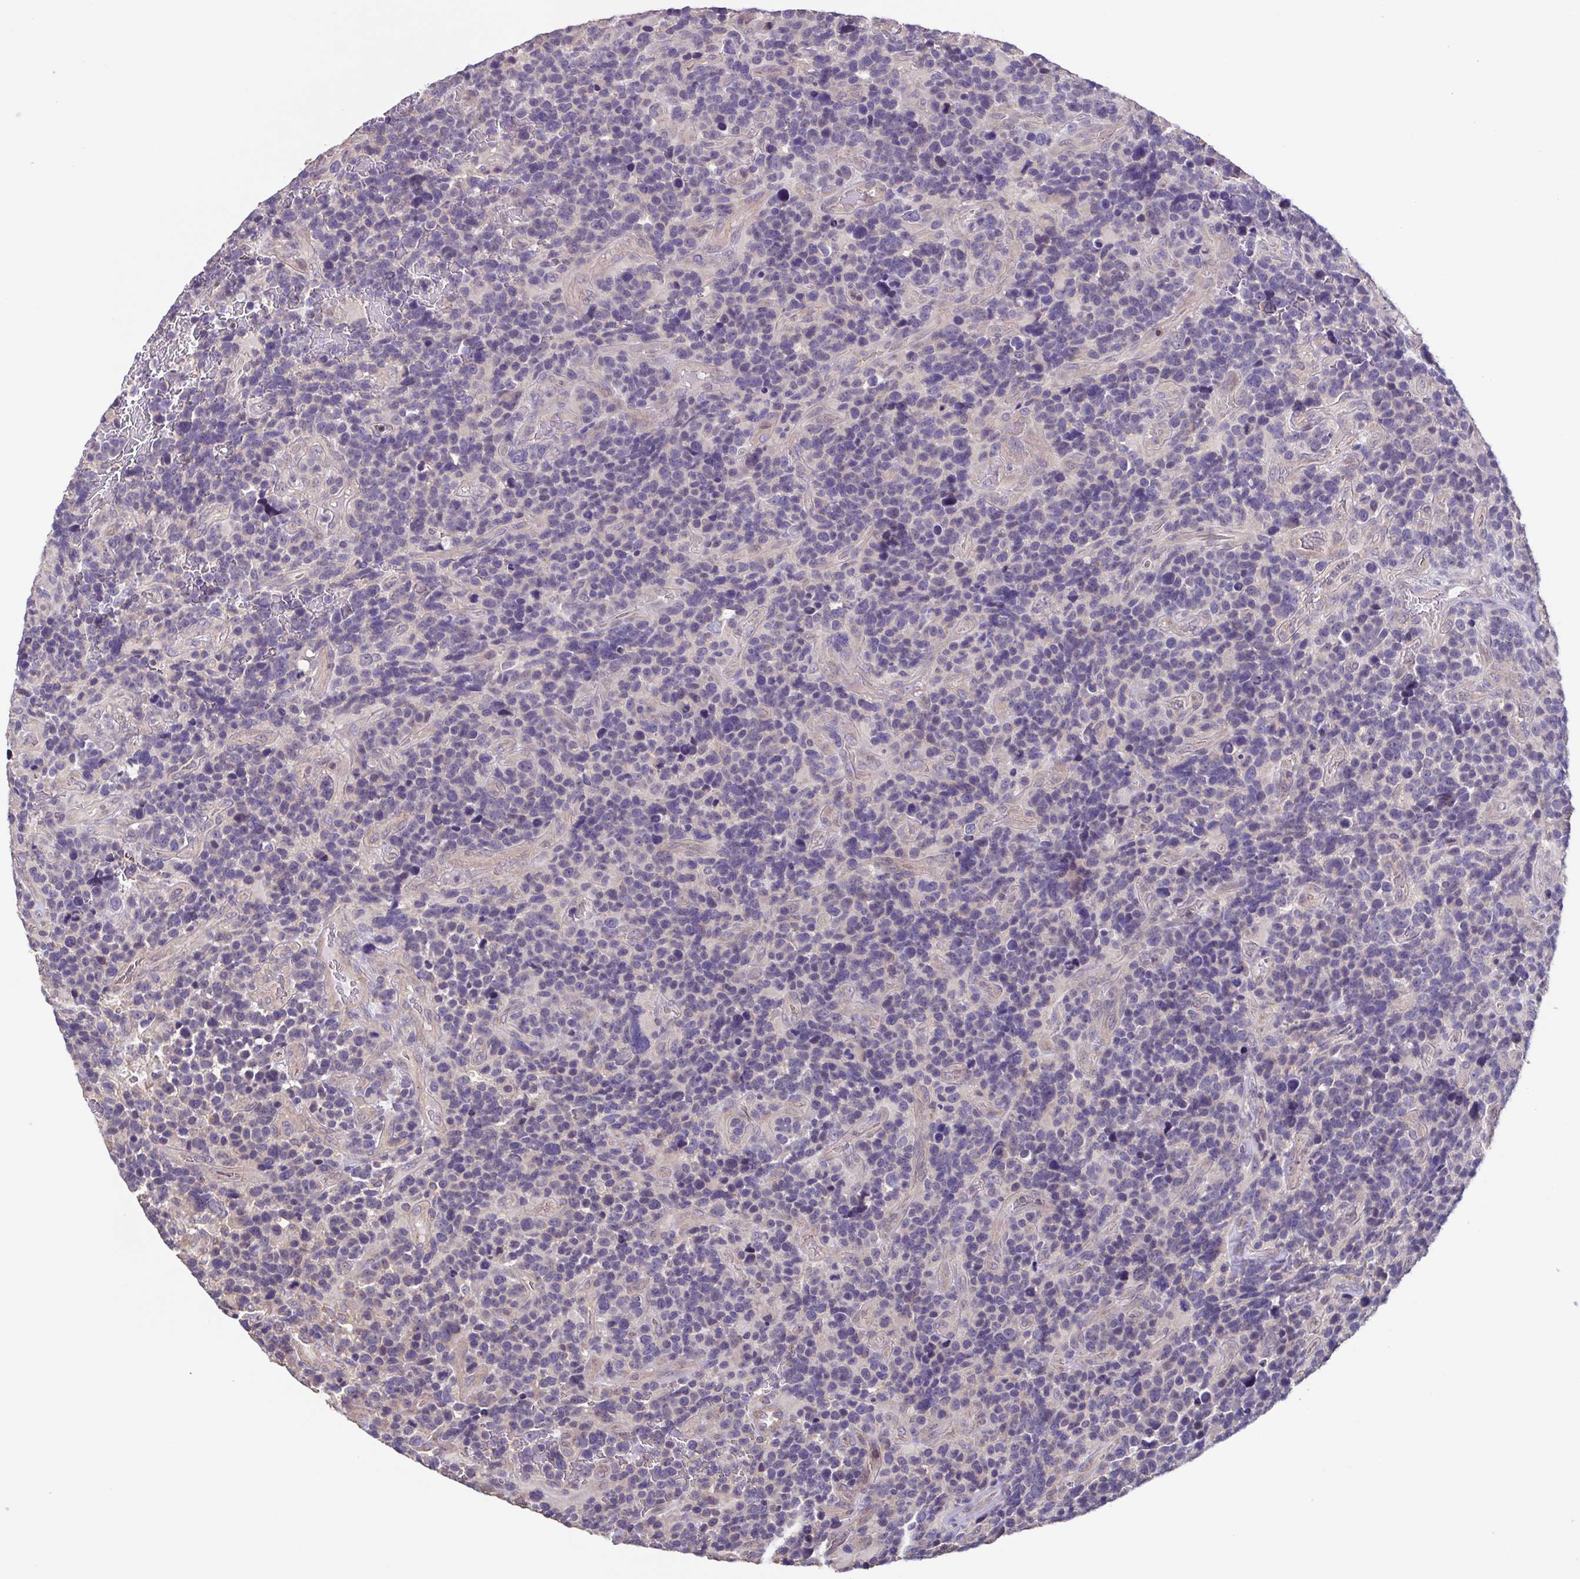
{"staining": {"intensity": "negative", "quantity": "none", "location": "none"}, "tissue": "glioma", "cell_type": "Tumor cells", "image_type": "cancer", "snomed": [{"axis": "morphology", "description": "Glioma, malignant, High grade"}, {"axis": "topography", "description": "Brain"}], "caption": "IHC histopathology image of high-grade glioma (malignant) stained for a protein (brown), which displays no staining in tumor cells.", "gene": "ACTRT2", "patient": {"sex": "male", "age": 33}}